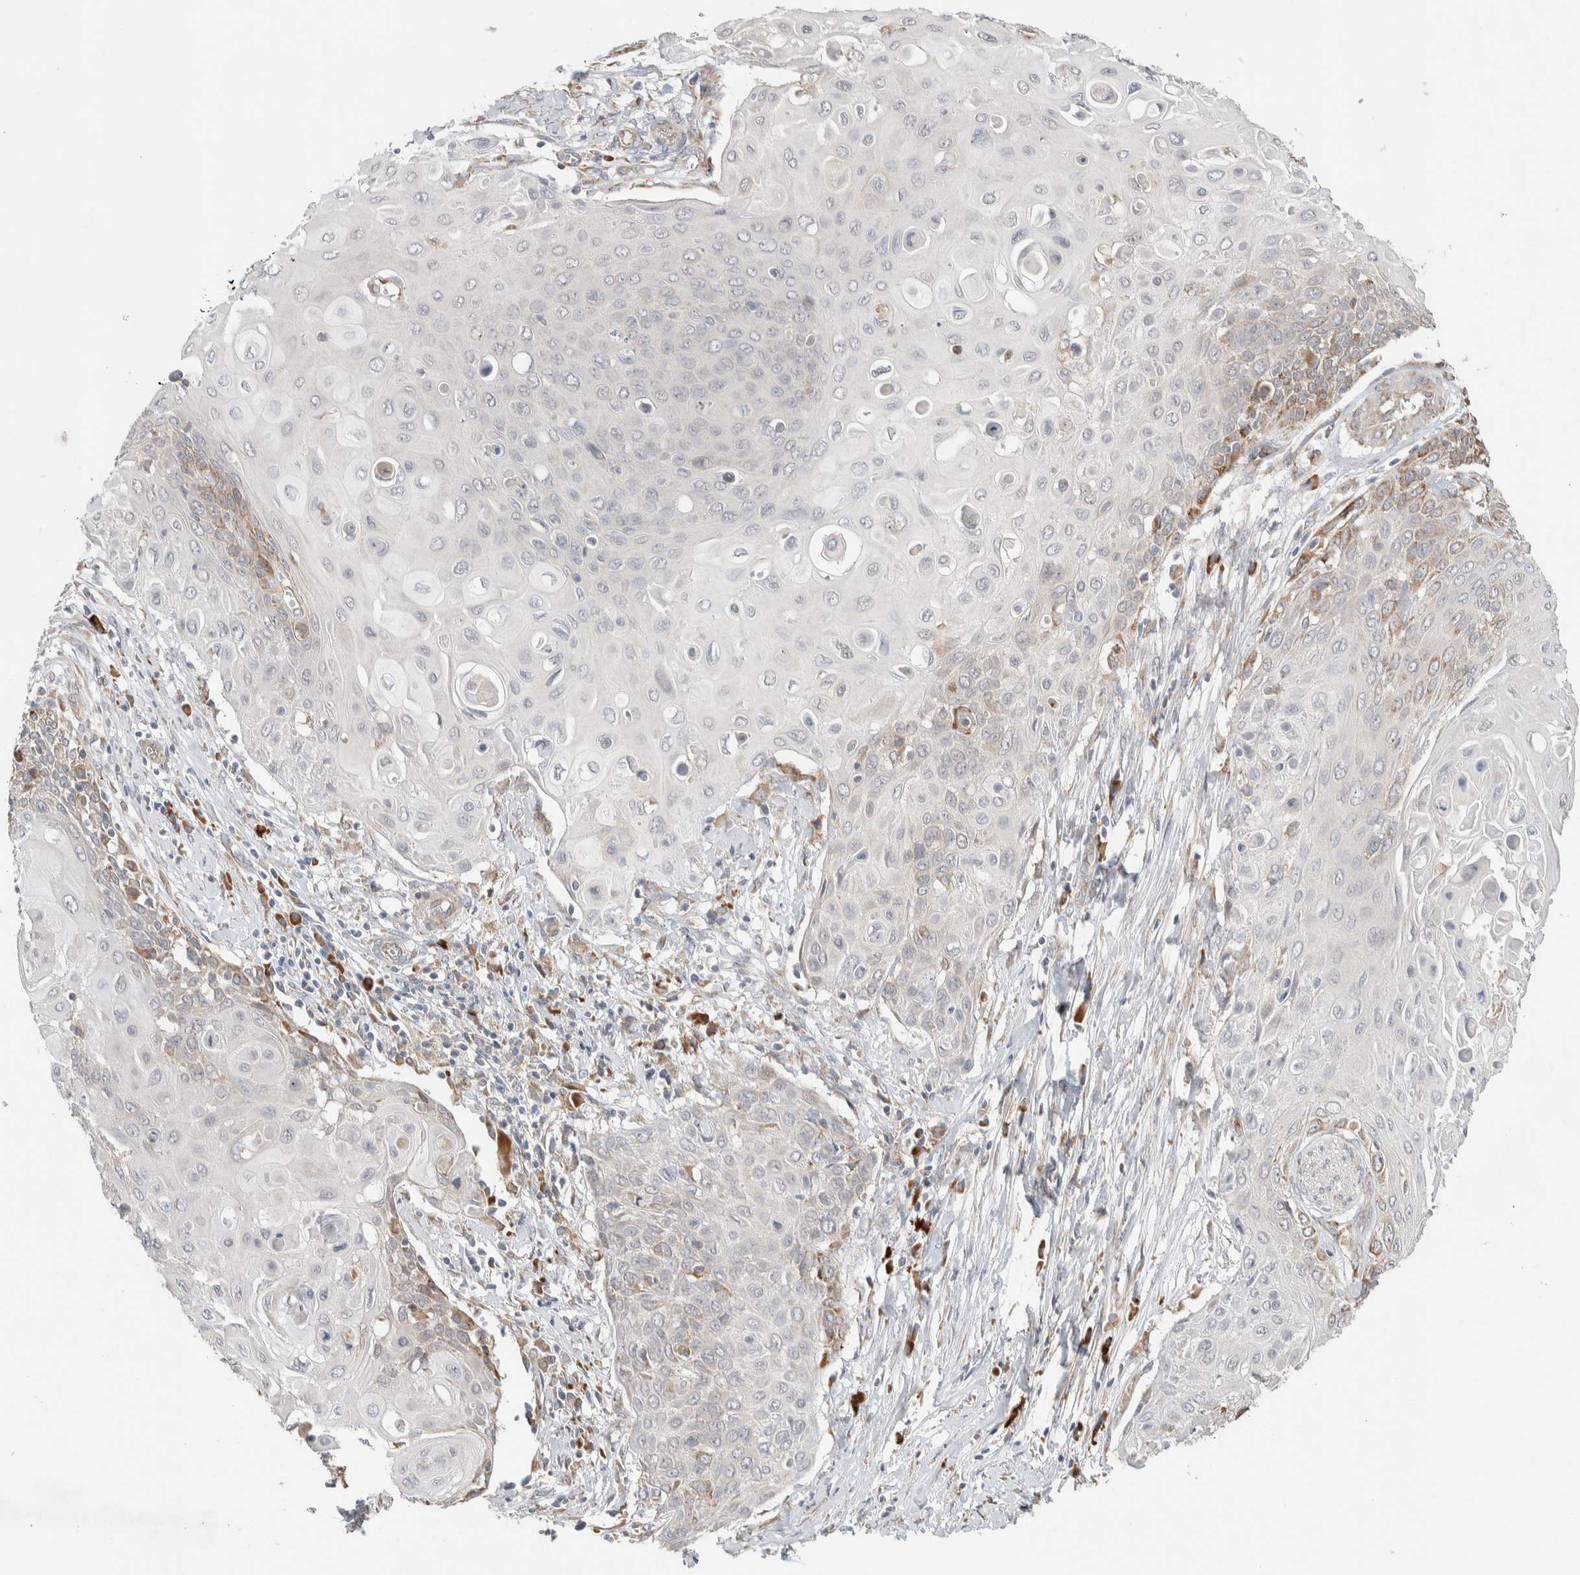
{"staining": {"intensity": "weak", "quantity": "<25%", "location": "cytoplasmic/membranous"}, "tissue": "cervical cancer", "cell_type": "Tumor cells", "image_type": "cancer", "snomed": [{"axis": "morphology", "description": "Squamous cell carcinoma, NOS"}, {"axis": "topography", "description": "Cervix"}], "caption": "This is an immunohistochemistry histopathology image of human cervical cancer (squamous cell carcinoma). There is no positivity in tumor cells.", "gene": "ADCY8", "patient": {"sex": "female", "age": 39}}